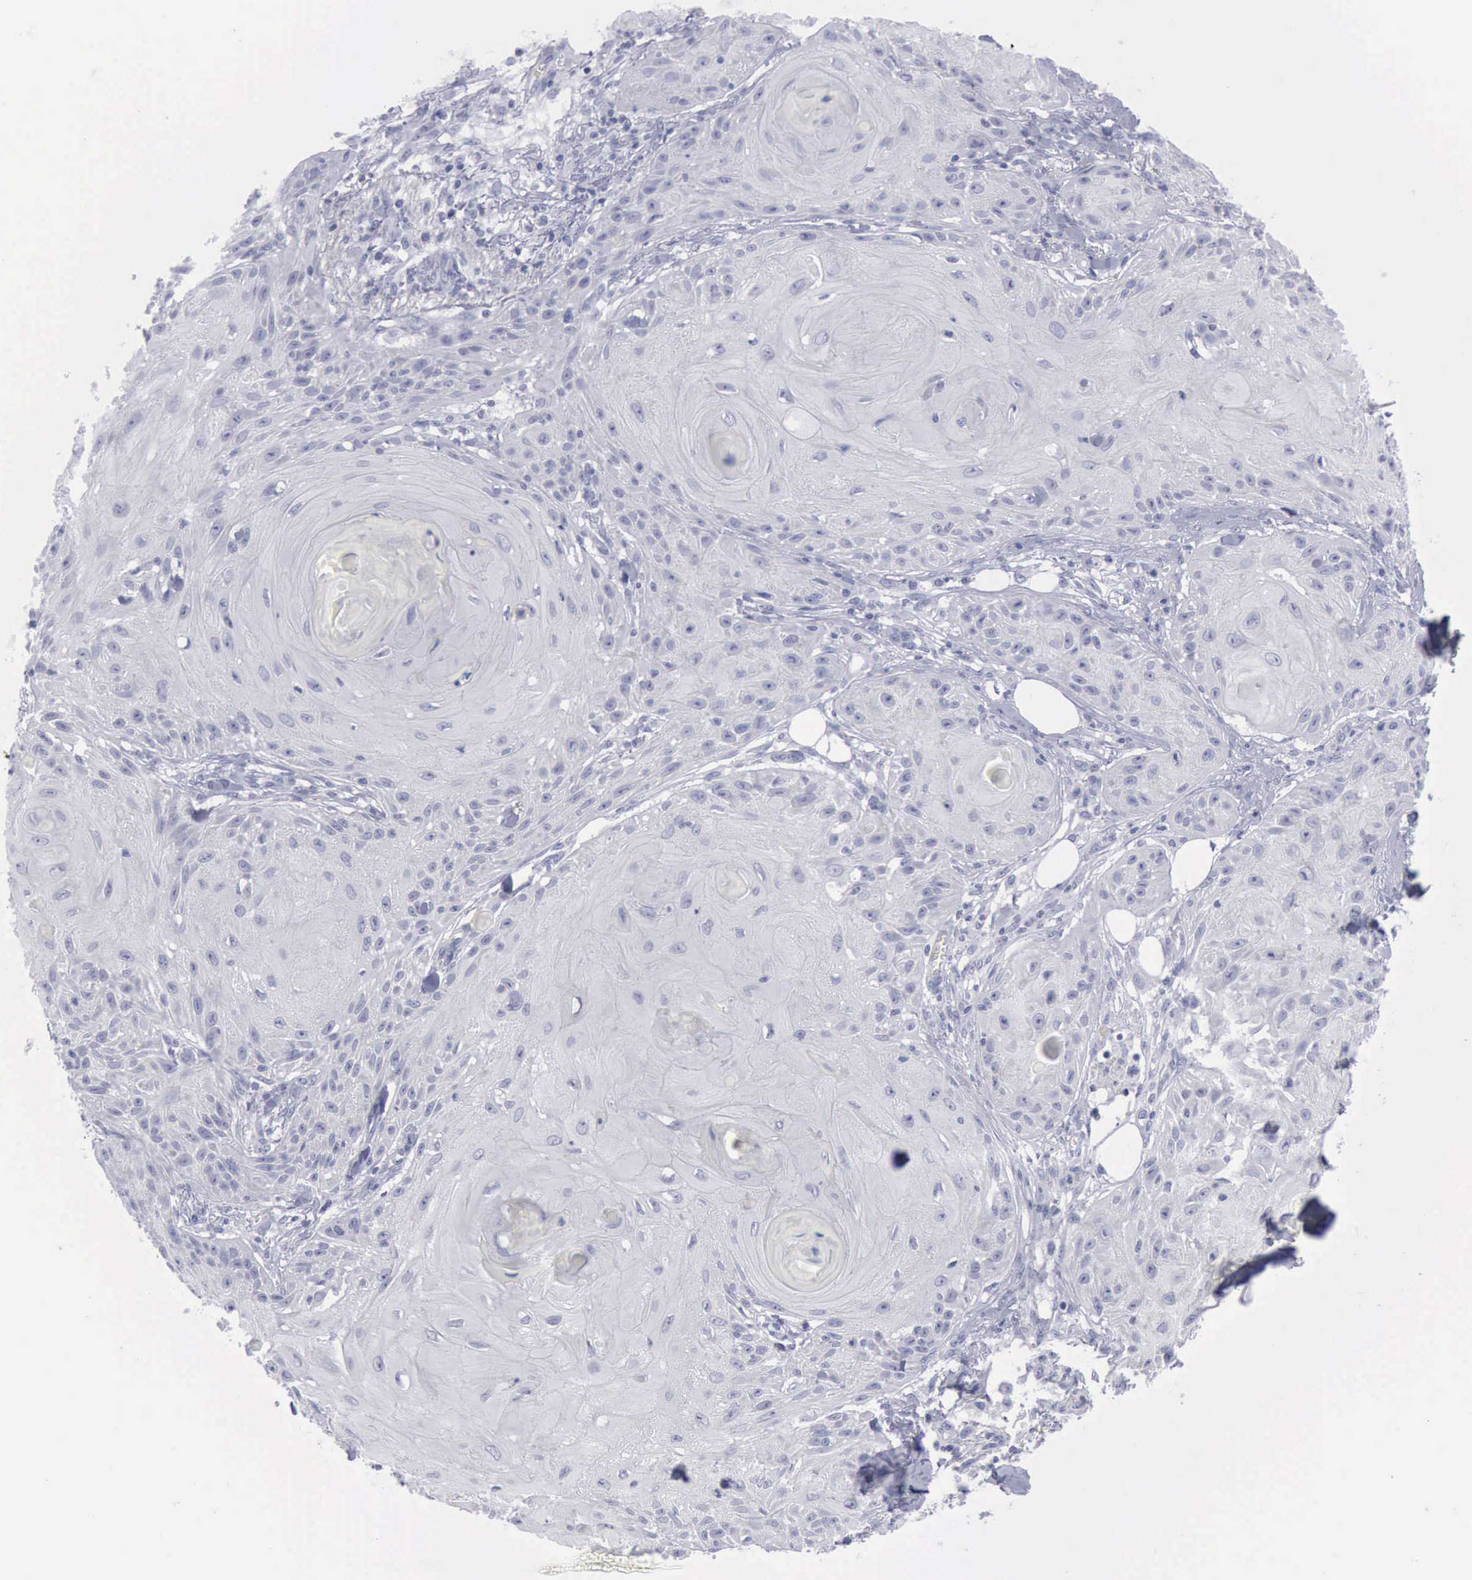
{"staining": {"intensity": "negative", "quantity": "none", "location": "none"}, "tissue": "skin cancer", "cell_type": "Tumor cells", "image_type": "cancer", "snomed": [{"axis": "morphology", "description": "Squamous cell carcinoma, NOS"}, {"axis": "topography", "description": "Skin"}], "caption": "Immunohistochemistry image of neoplastic tissue: skin cancer stained with DAB (3,3'-diaminobenzidine) demonstrates no significant protein positivity in tumor cells.", "gene": "KRT13", "patient": {"sex": "female", "age": 88}}